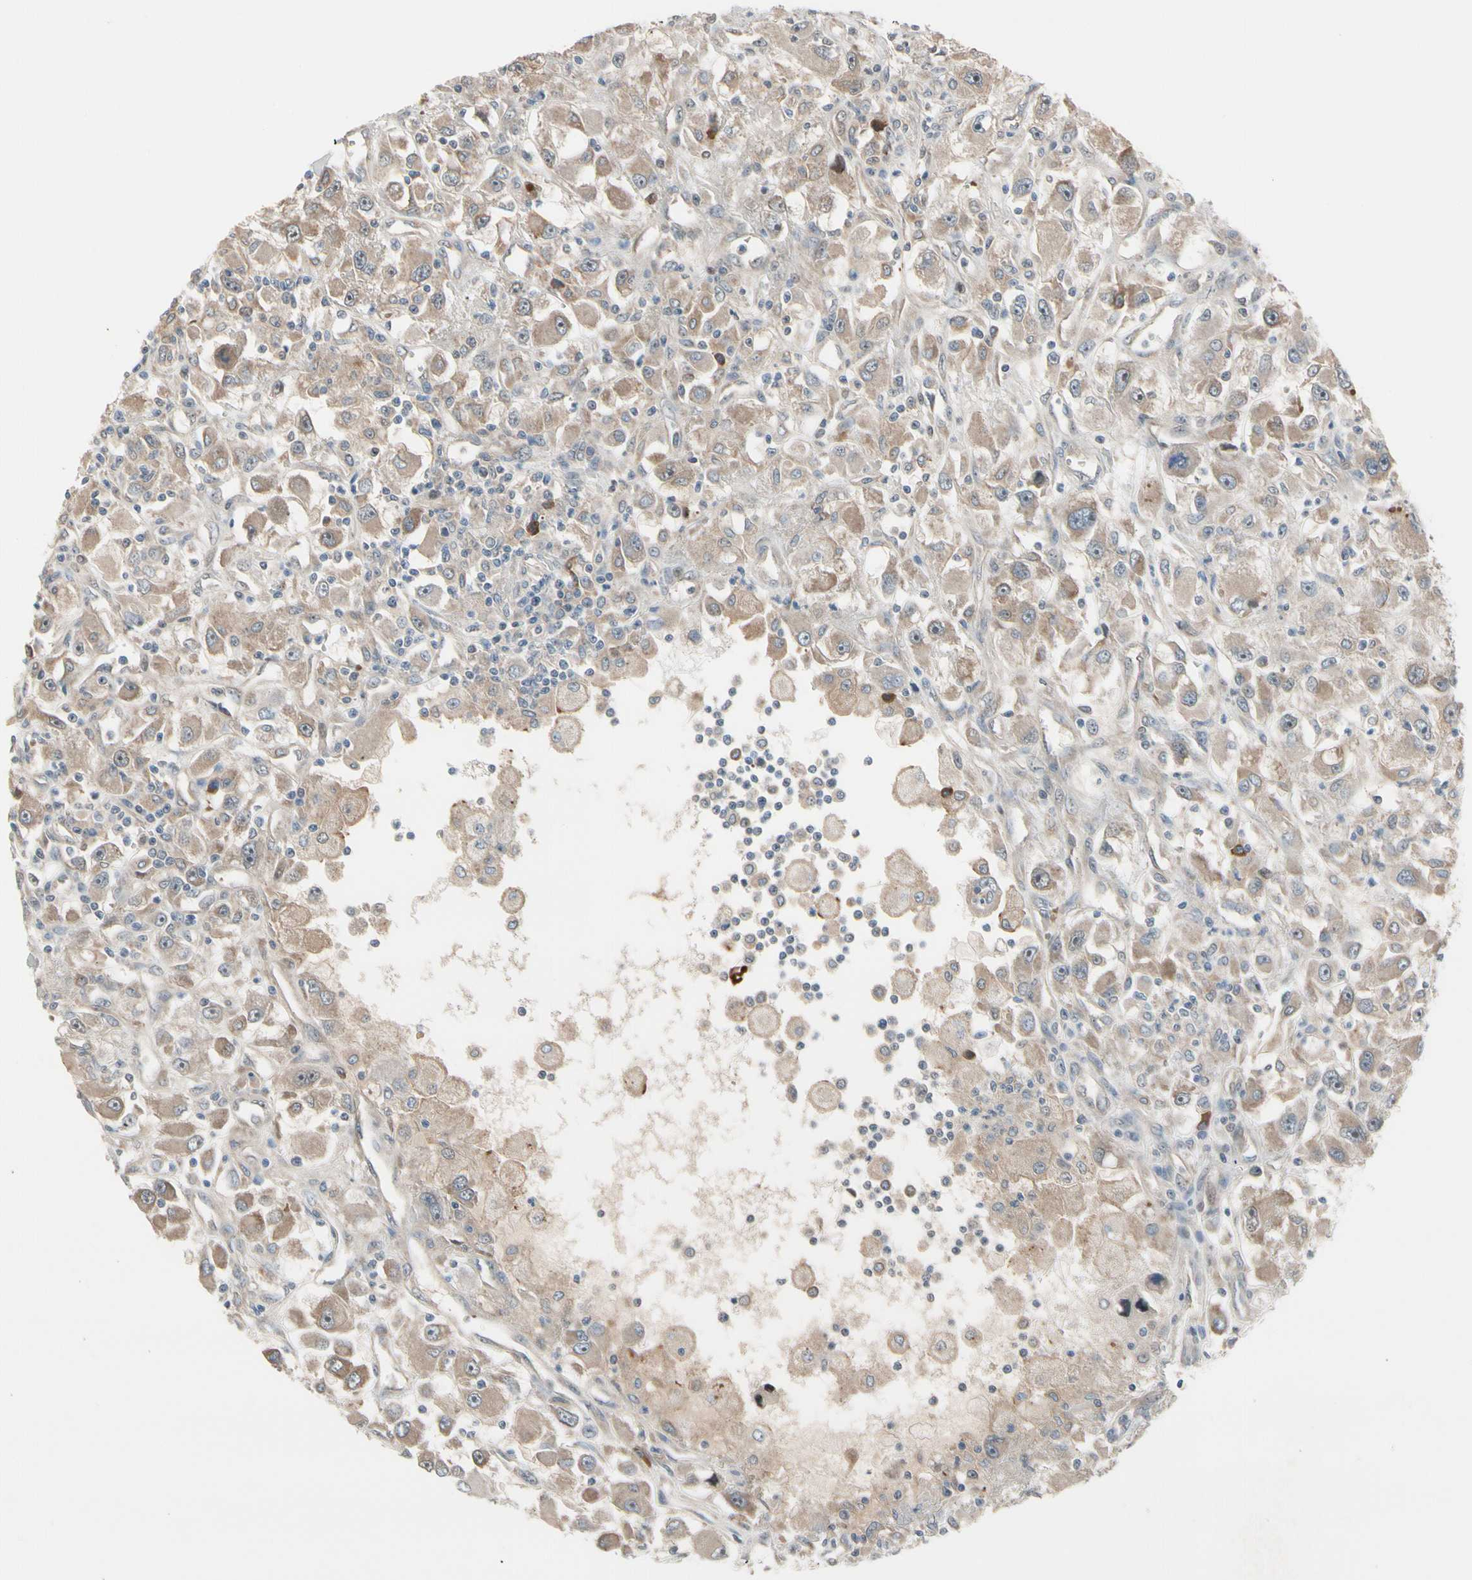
{"staining": {"intensity": "weak", "quantity": ">75%", "location": "cytoplasmic/membranous"}, "tissue": "renal cancer", "cell_type": "Tumor cells", "image_type": "cancer", "snomed": [{"axis": "morphology", "description": "Adenocarcinoma, NOS"}, {"axis": "topography", "description": "Kidney"}], "caption": "The photomicrograph exhibits immunohistochemical staining of renal adenocarcinoma. There is weak cytoplasmic/membranous staining is seen in about >75% of tumor cells.", "gene": "SNX29", "patient": {"sex": "female", "age": 52}}